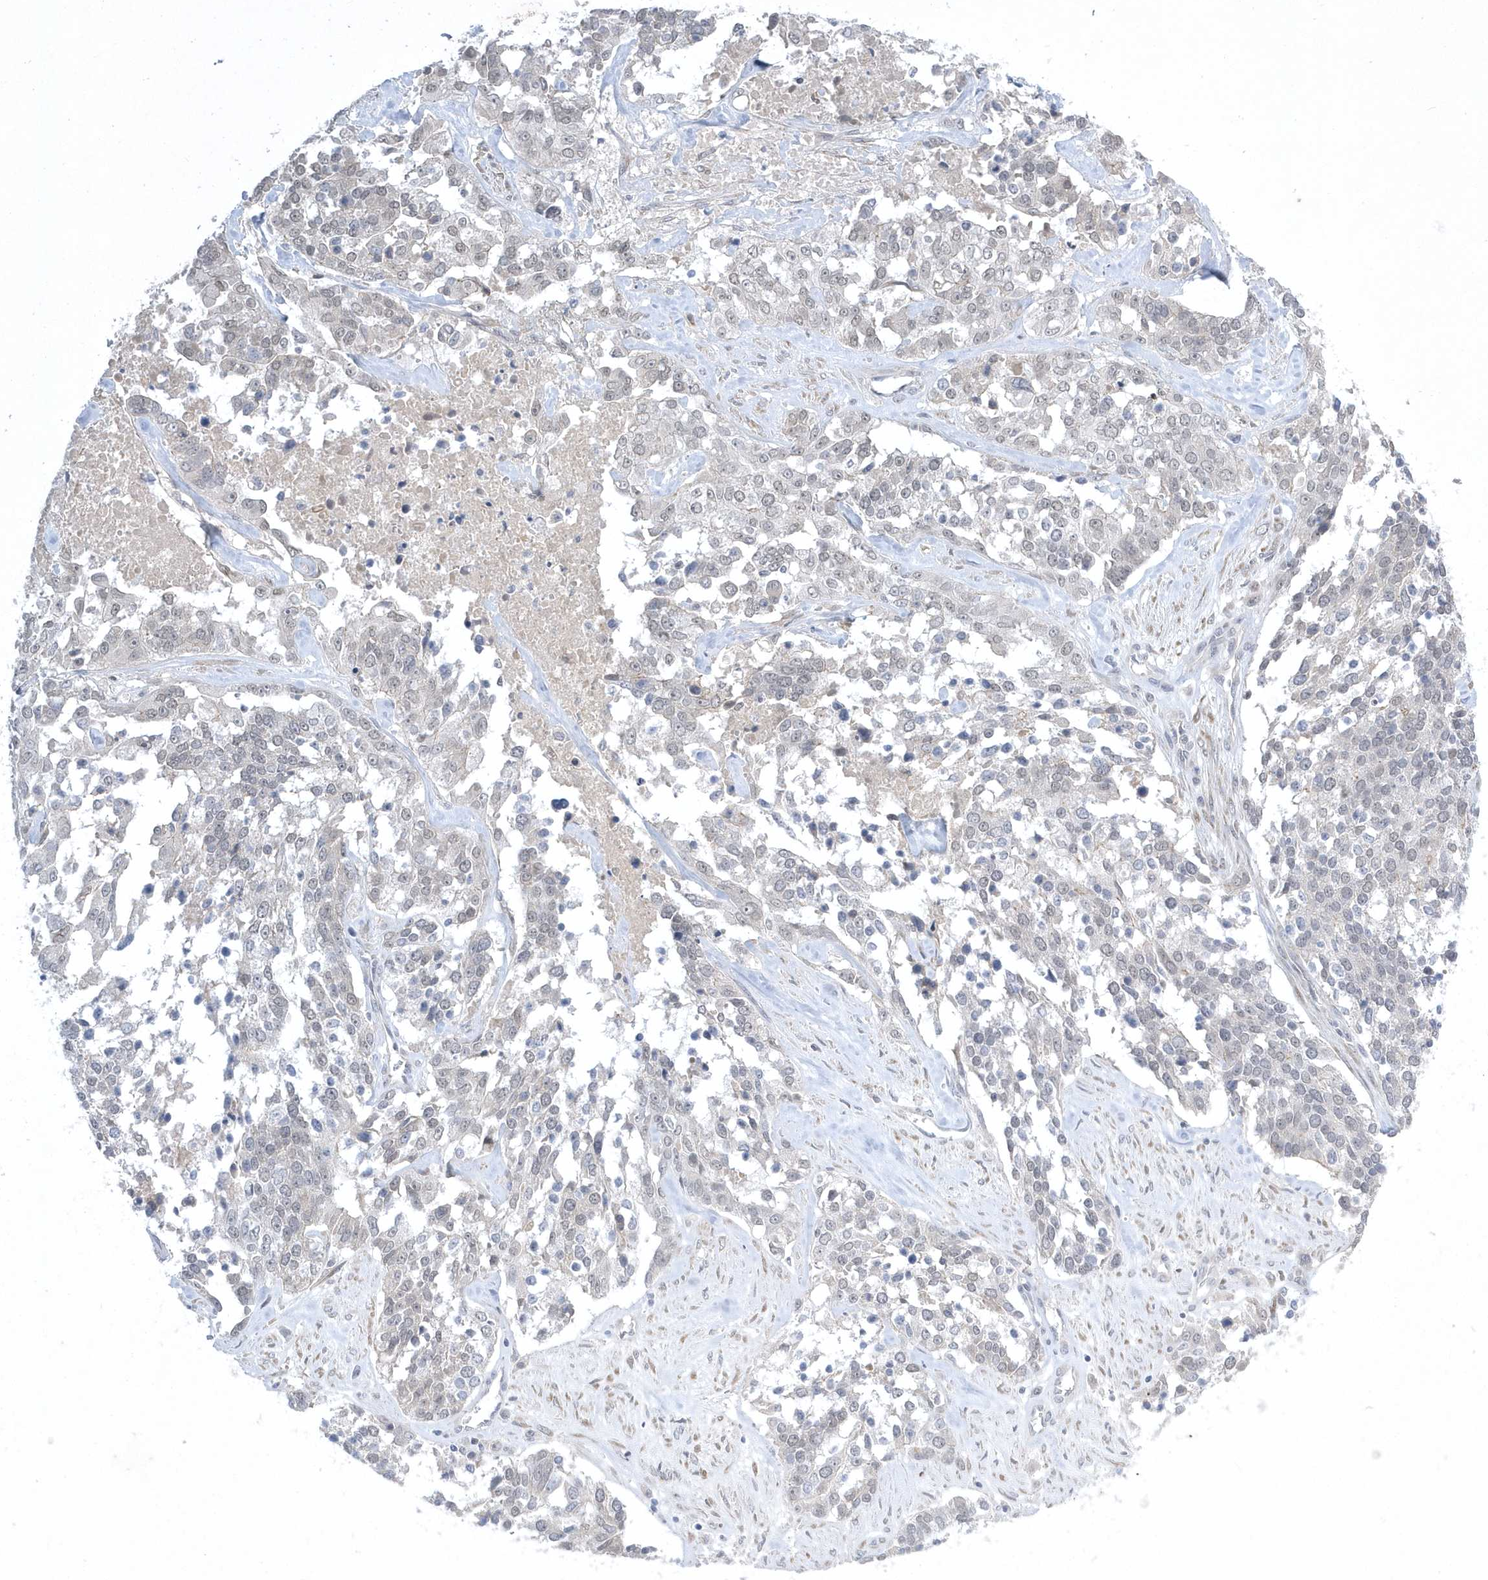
{"staining": {"intensity": "negative", "quantity": "none", "location": "none"}, "tissue": "ovarian cancer", "cell_type": "Tumor cells", "image_type": "cancer", "snomed": [{"axis": "morphology", "description": "Cystadenocarcinoma, serous, NOS"}, {"axis": "topography", "description": "Ovary"}], "caption": "IHC image of ovarian cancer (serous cystadenocarcinoma) stained for a protein (brown), which displays no staining in tumor cells. The staining was performed using DAB (3,3'-diaminobenzidine) to visualize the protein expression in brown, while the nuclei were stained in blue with hematoxylin (Magnification: 20x).", "gene": "ZC3H12D", "patient": {"sex": "female", "age": 44}}